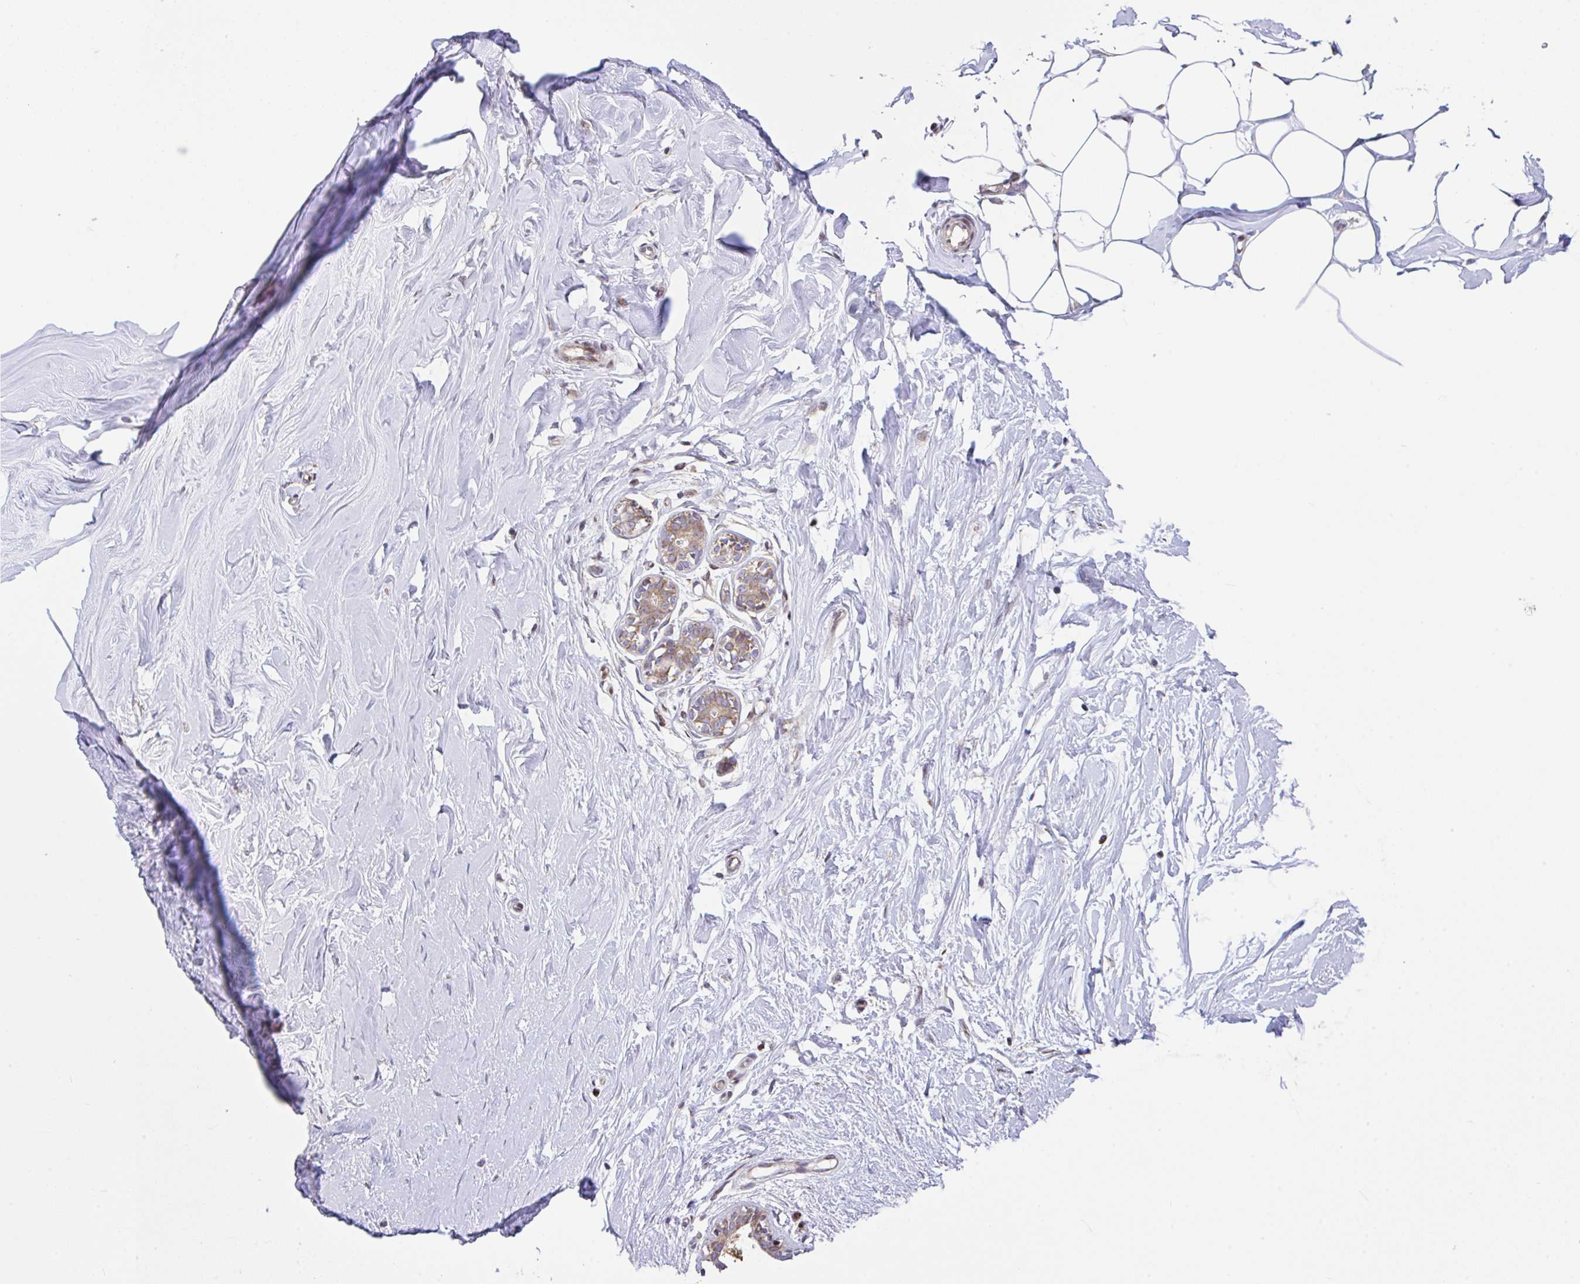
{"staining": {"intensity": "negative", "quantity": "none", "location": "none"}, "tissue": "breast", "cell_type": "Adipocytes", "image_type": "normal", "snomed": [{"axis": "morphology", "description": "Normal tissue, NOS"}, {"axis": "topography", "description": "Breast"}], "caption": "Human breast stained for a protein using immunohistochemistry (IHC) displays no expression in adipocytes.", "gene": "FIGNL1", "patient": {"sex": "female", "age": 27}}